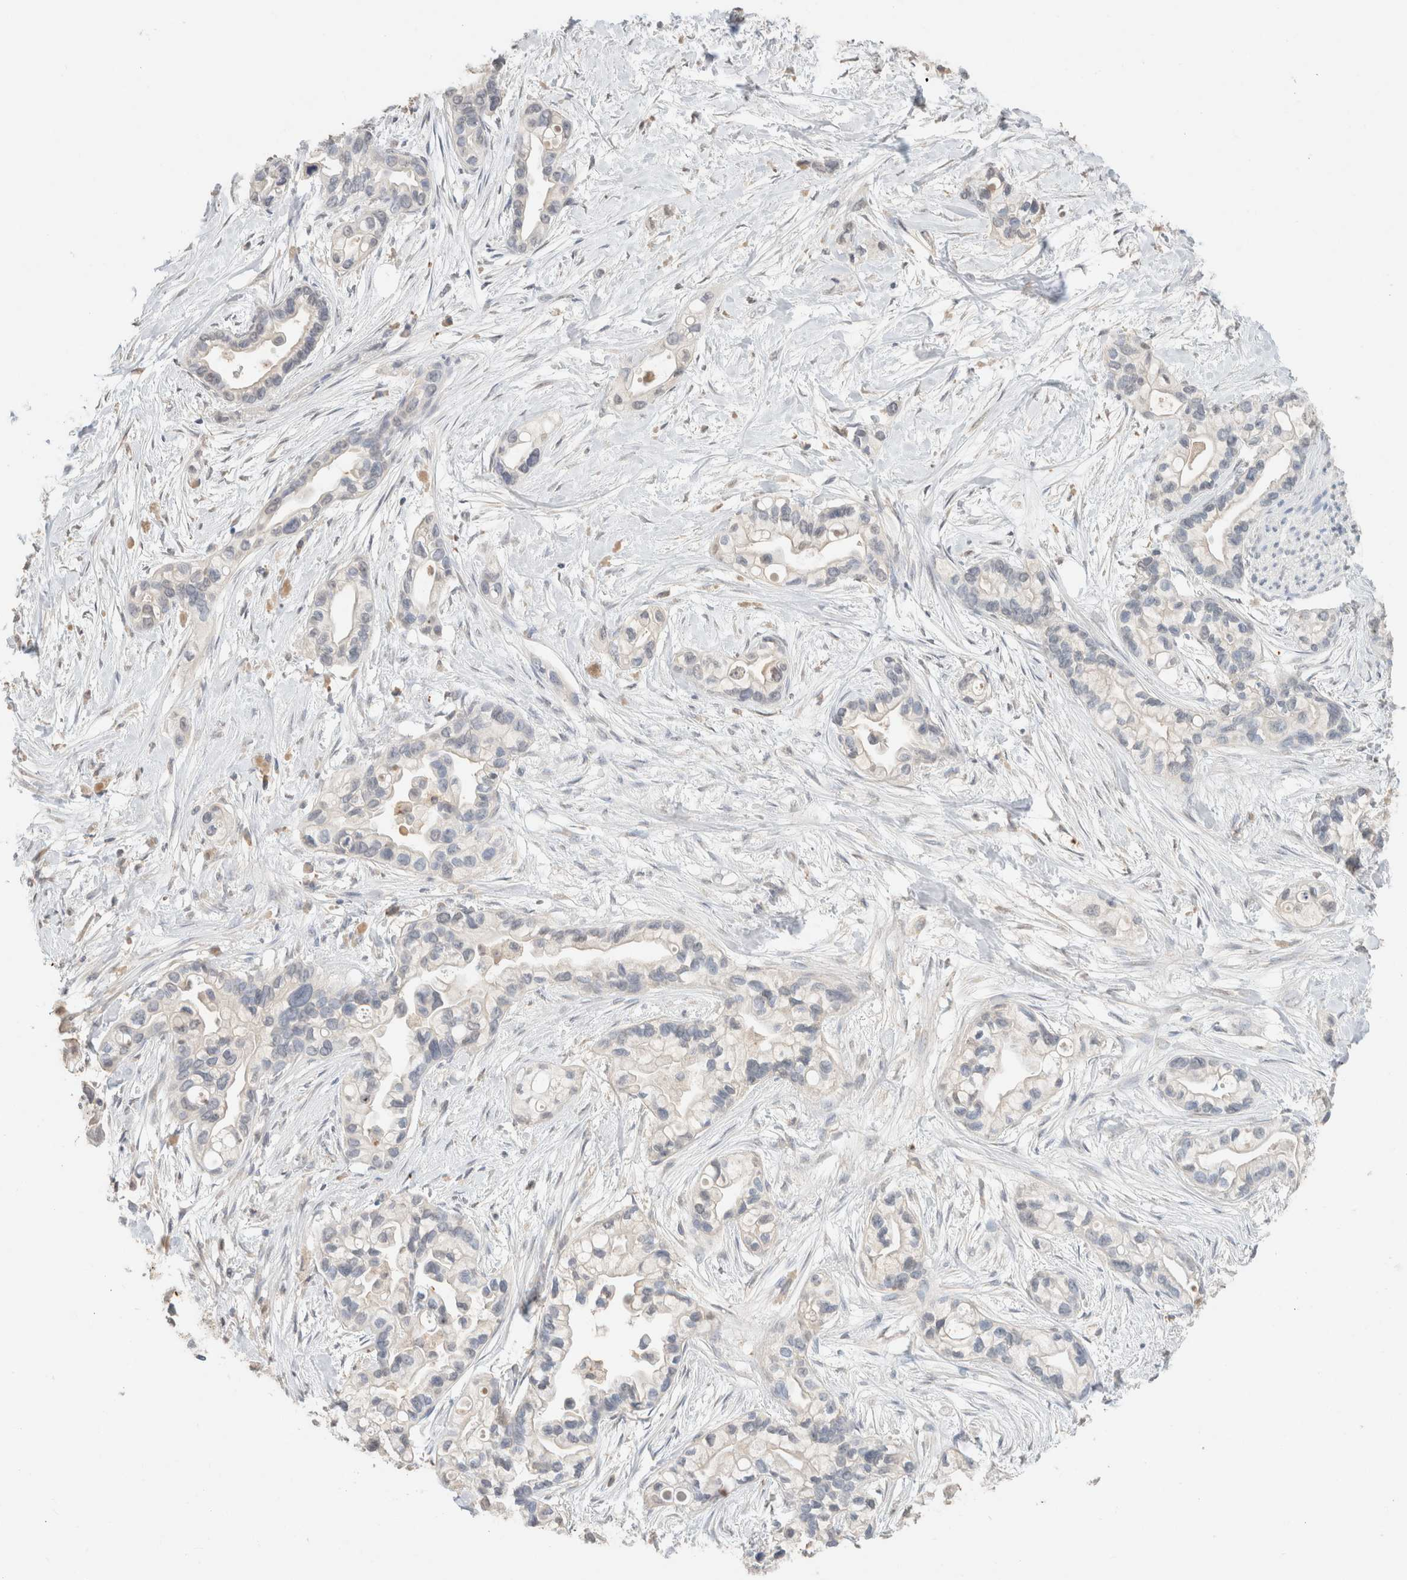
{"staining": {"intensity": "negative", "quantity": "none", "location": "none"}, "tissue": "pancreatic cancer", "cell_type": "Tumor cells", "image_type": "cancer", "snomed": [{"axis": "morphology", "description": "Adenocarcinoma, NOS"}, {"axis": "topography", "description": "Pancreas"}], "caption": "Histopathology image shows no protein expression in tumor cells of pancreatic adenocarcinoma tissue. (Brightfield microscopy of DAB immunohistochemistry (IHC) at high magnification).", "gene": "CPA1", "patient": {"sex": "female", "age": 77}}